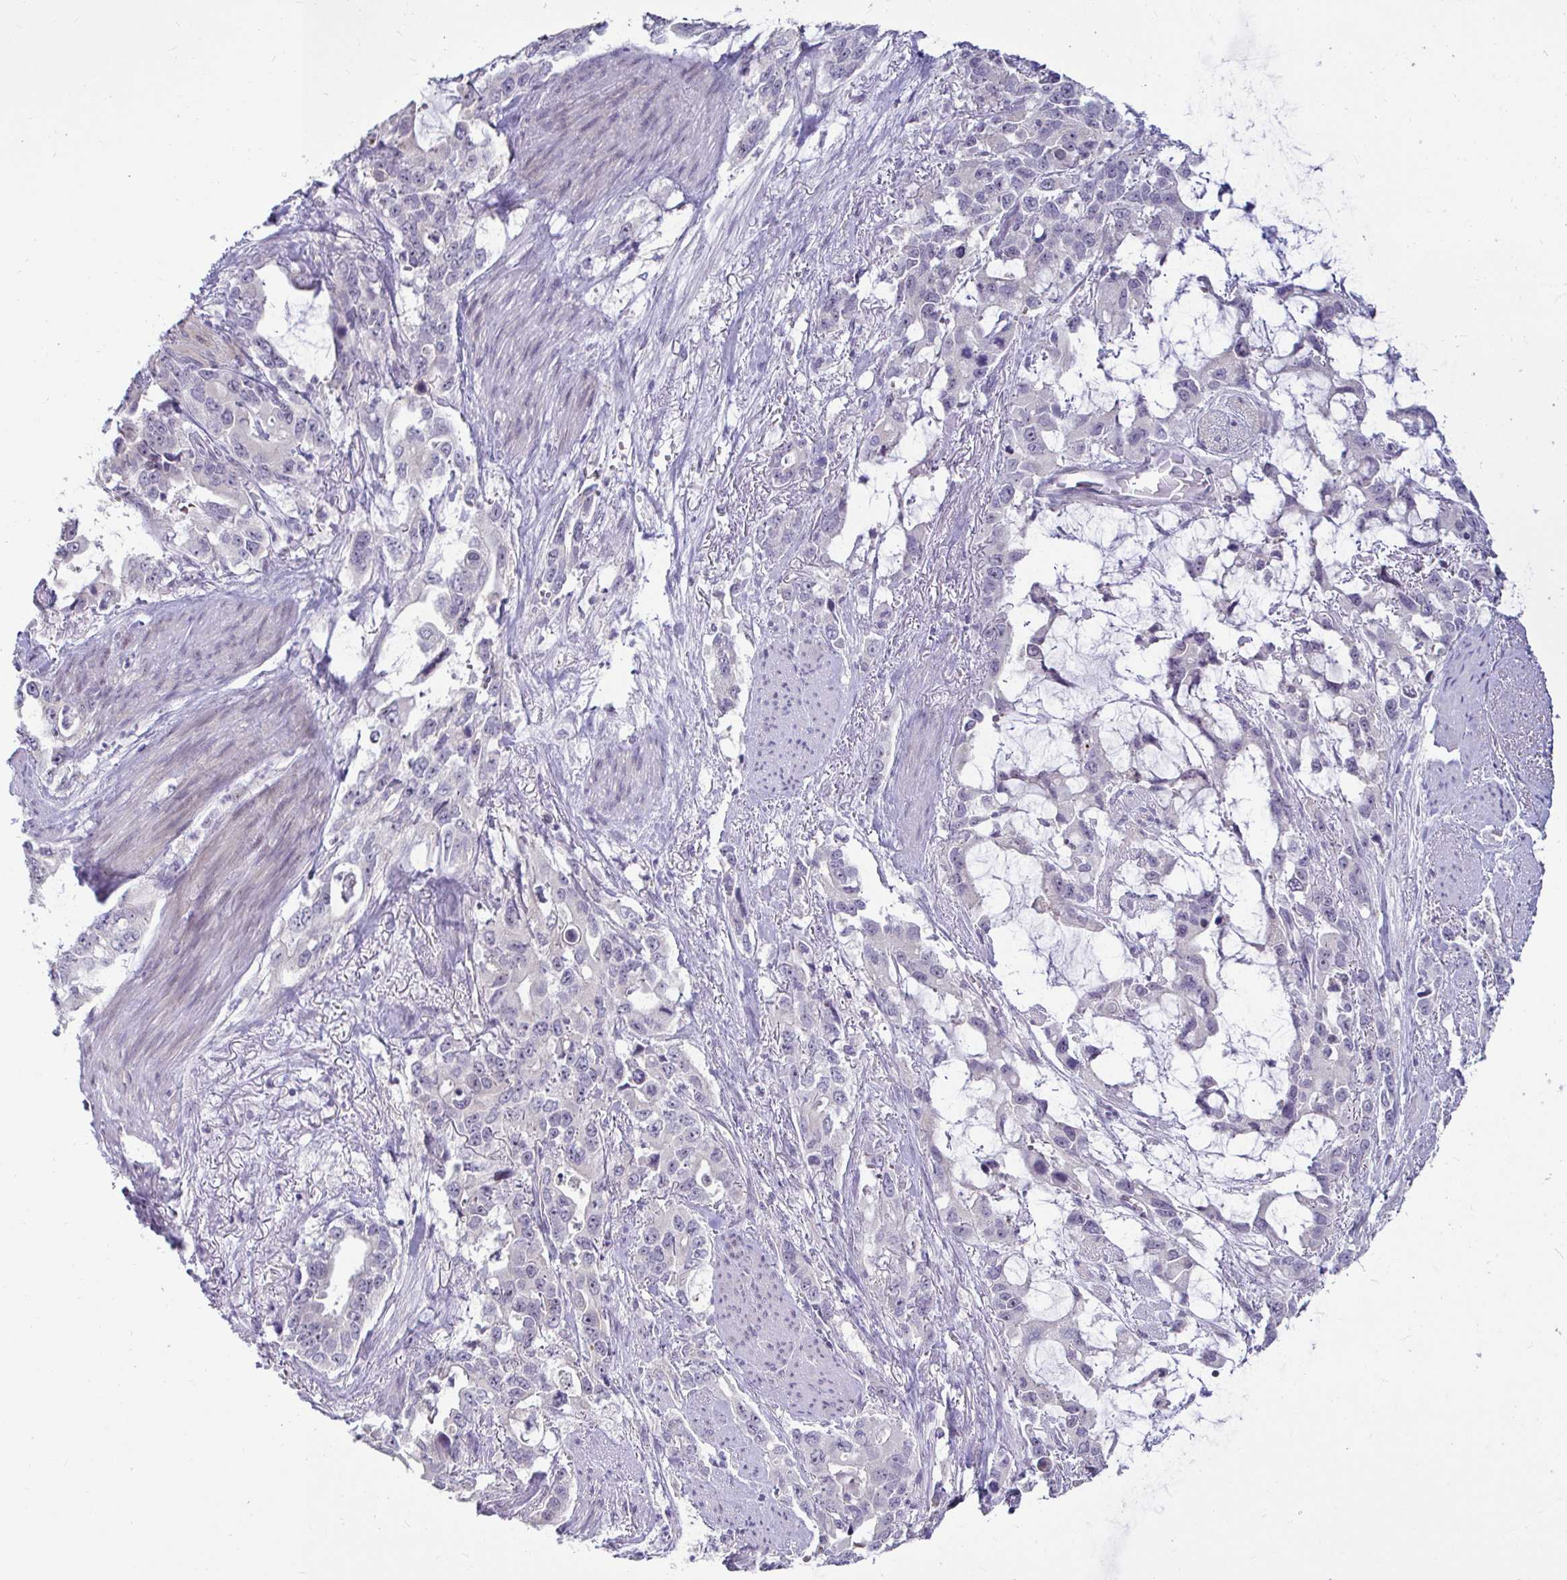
{"staining": {"intensity": "negative", "quantity": "none", "location": "none"}, "tissue": "stomach cancer", "cell_type": "Tumor cells", "image_type": "cancer", "snomed": [{"axis": "morphology", "description": "Adenocarcinoma, NOS"}, {"axis": "topography", "description": "Stomach, upper"}], "caption": "A histopathology image of stomach cancer (adenocarcinoma) stained for a protein exhibits no brown staining in tumor cells.", "gene": "GSTM1", "patient": {"sex": "male", "age": 85}}